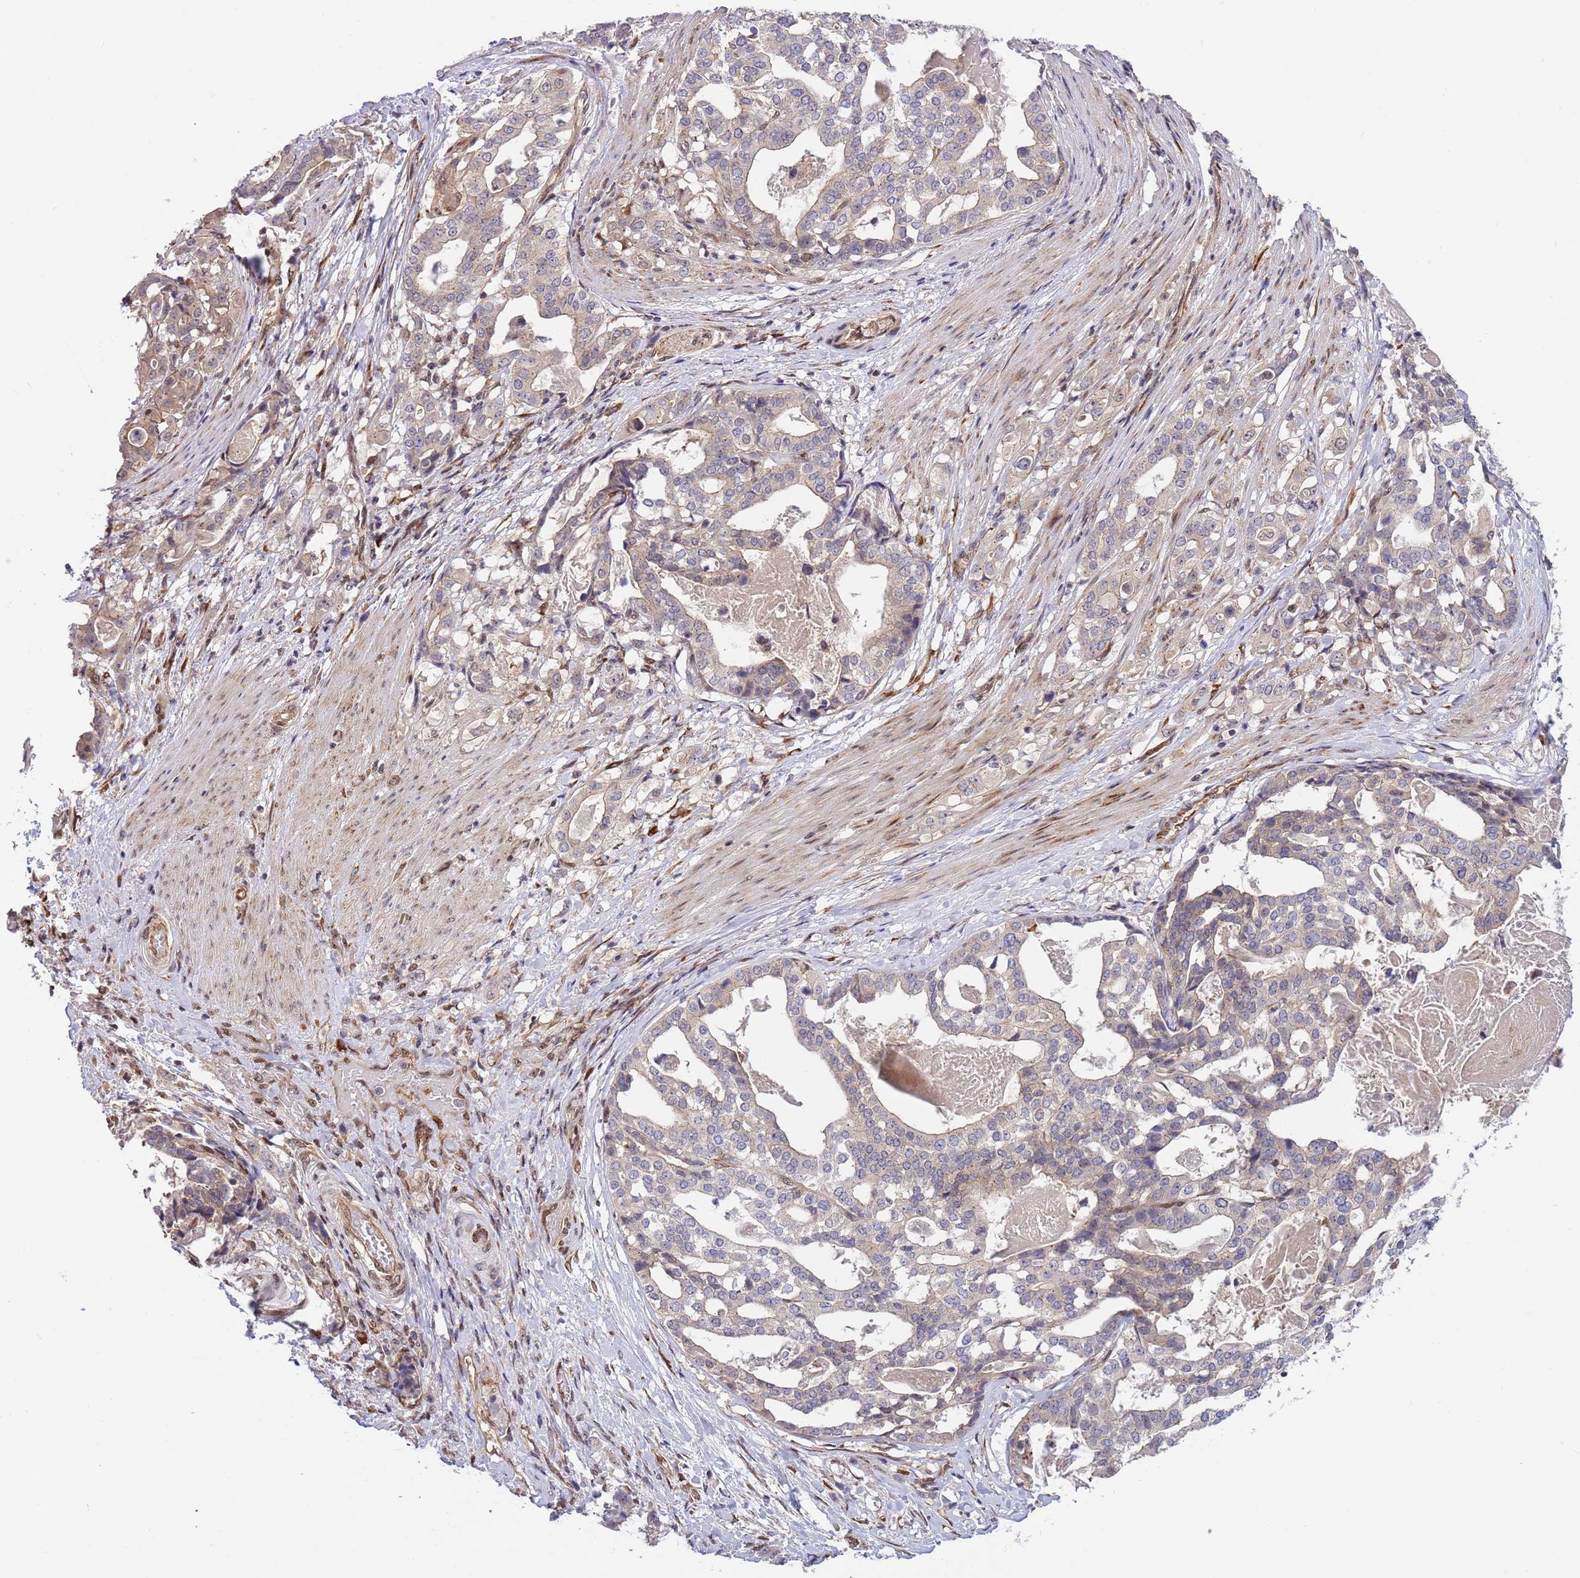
{"staining": {"intensity": "negative", "quantity": "none", "location": "none"}, "tissue": "stomach cancer", "cell_type": "Tumor cells", "image_type": "cancer", "snomed": [{"axis": "morphology", "description": "Adenocarcinoma, NOS"}, {"axis": "topography", "description": "Stomach"}], "caption": "Tumor cells are negative for brown protein staining in adenocarcinoma (stomach).", "gene": "TBX10", "patient": {"sex": "male", "age": 48}}